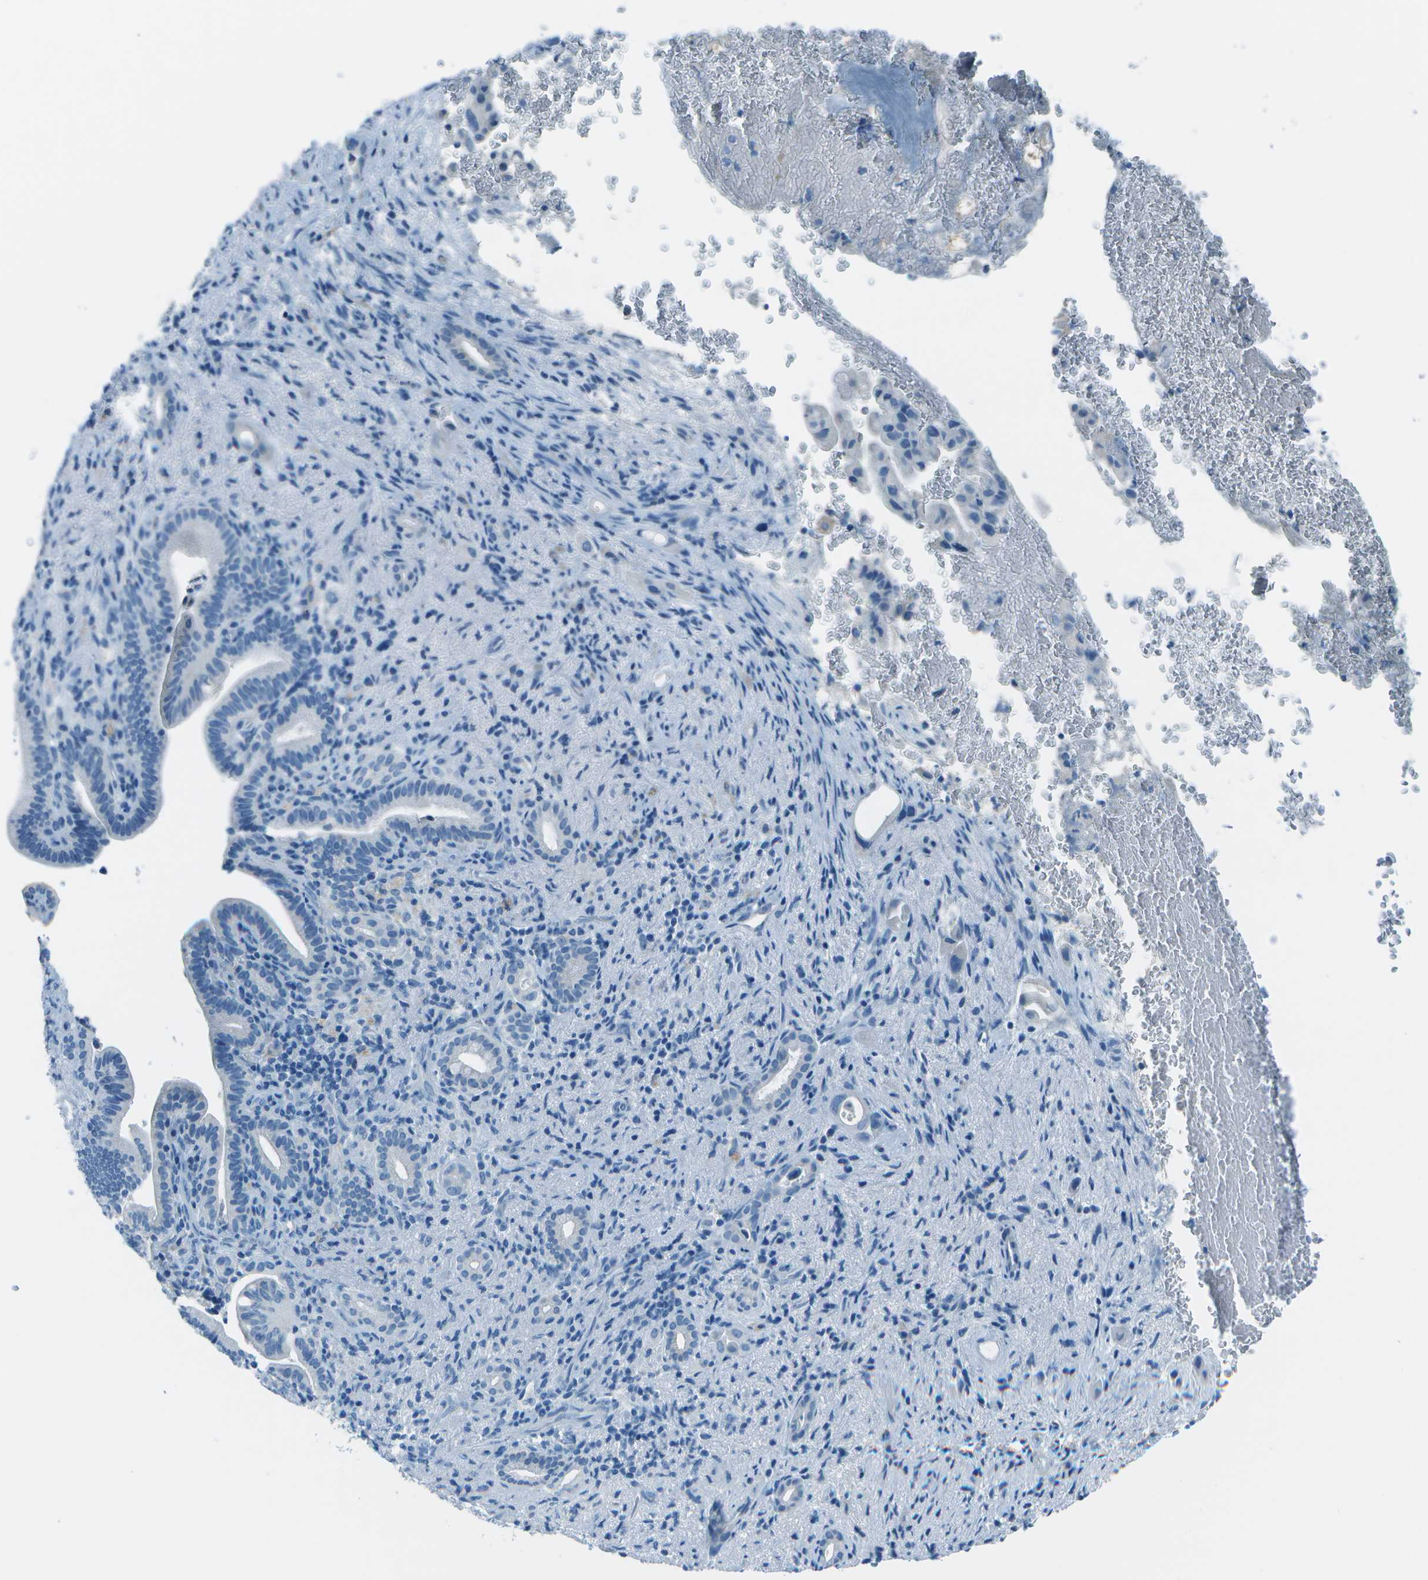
{"staining": {"intensity": "negative", "quantity": "none", "location": "none"}, "tissue": "liver cancer", "cell_type": "Tumor cells", "image_type": "cancer", "snomed": [{"axis": "morphology", "description": "Cholangiocarcinoma"}, {"axis": "topography", "description": "Liver"}], "caption": "The image displays no staining of tumor cells in cholangiocarcinoma (liver).", "gene": "FGF1", "patient": {"sex": "female", "age": 68}}